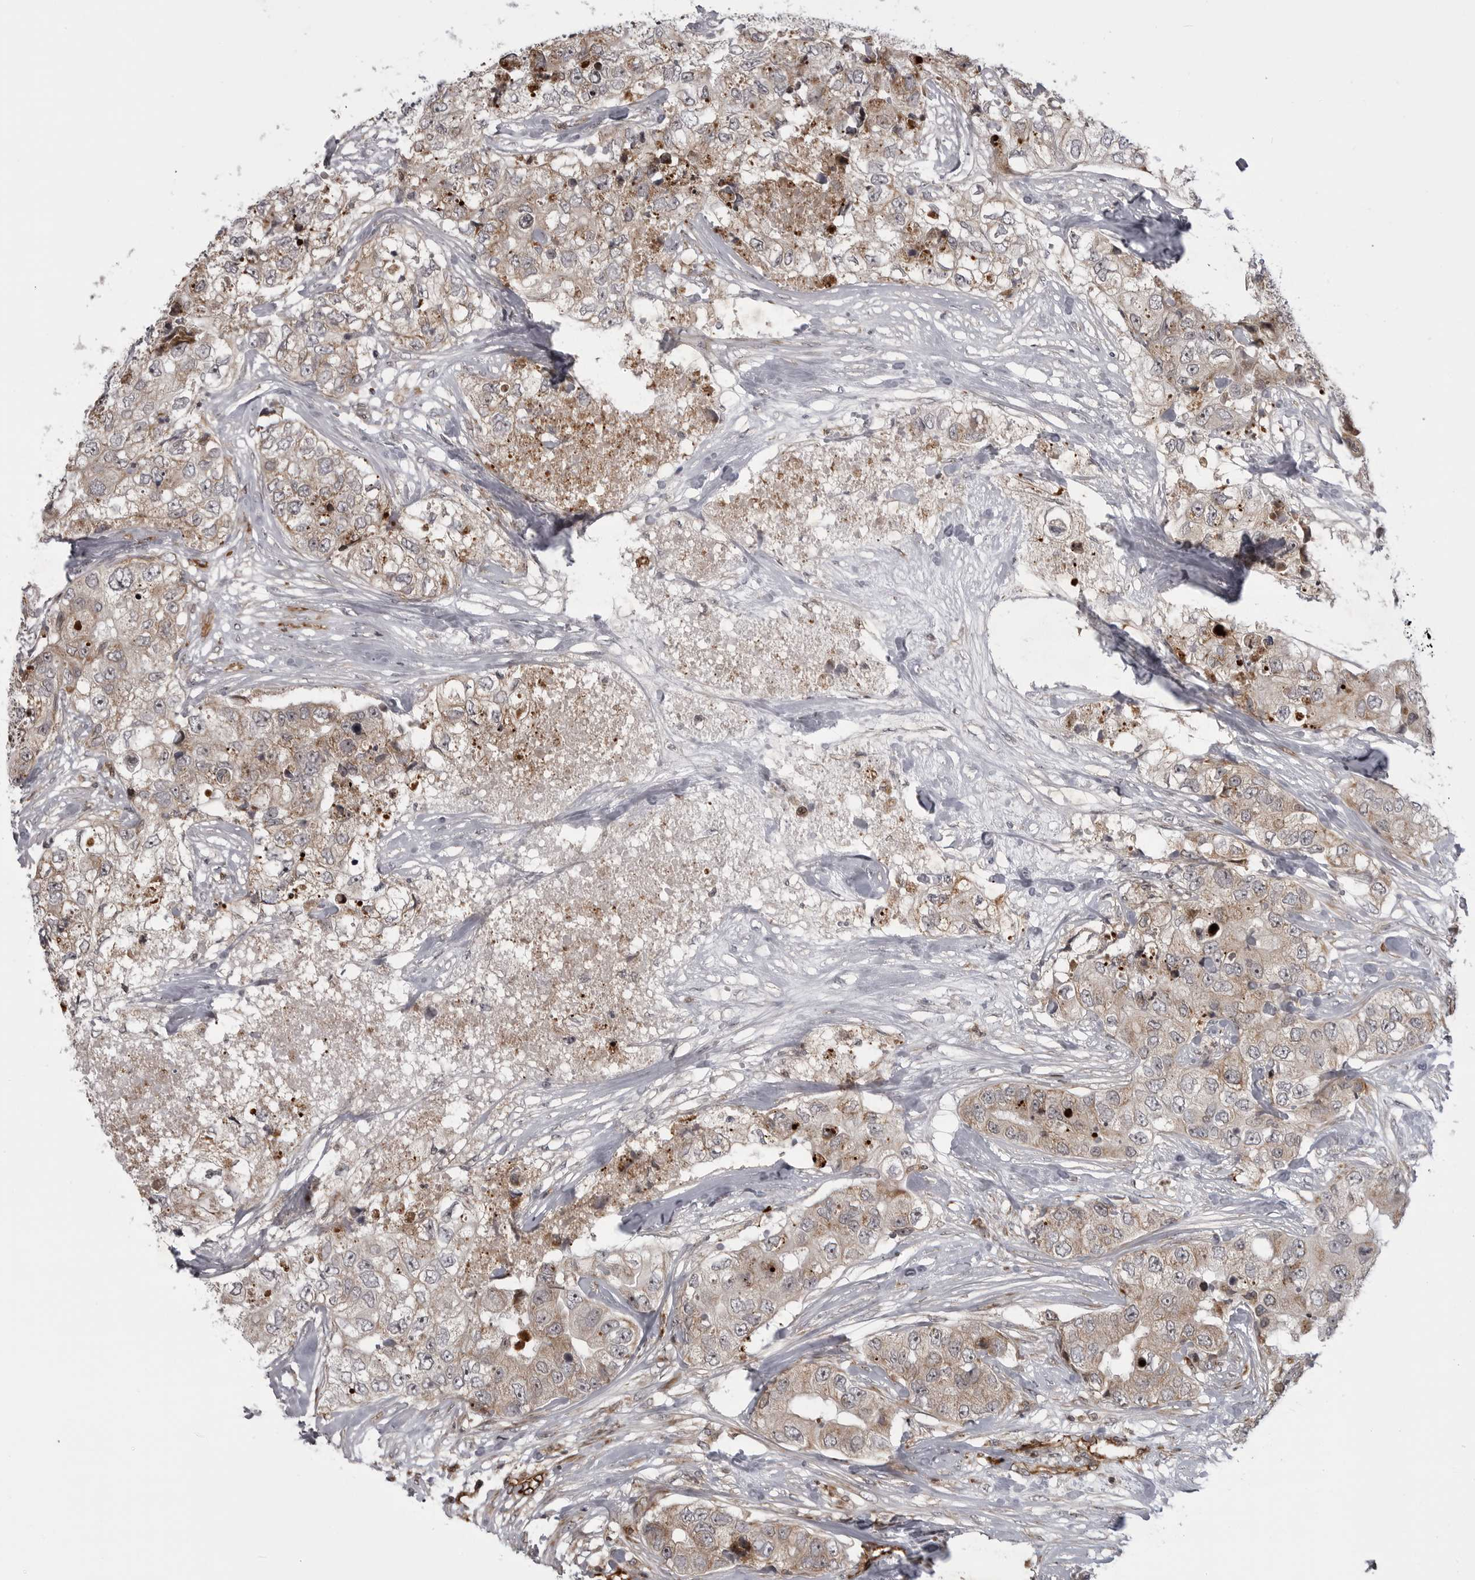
{"staining": {"intensity": "moderate", "quantity": "<25%", "location": "cytoplasmic/membranous"}, "tissue": "breast cancer", "cell_type": "Tumor cells", "image_type": "cancer", "snomed": [{"axis": "morphology", "description": "Duct carcinoma"}, {"axis": "topography", "description": "Breast"}], "caption": "Immunohistochemistry photomicrograph of human breast cancer stained for a protein (brown), which demonstrates low levels of moderate cytoplasmic/membranous expression in approximately <25% of tumor cells.", "gene": "ABL1", "patient": {"sex": "female", "age": 62}}